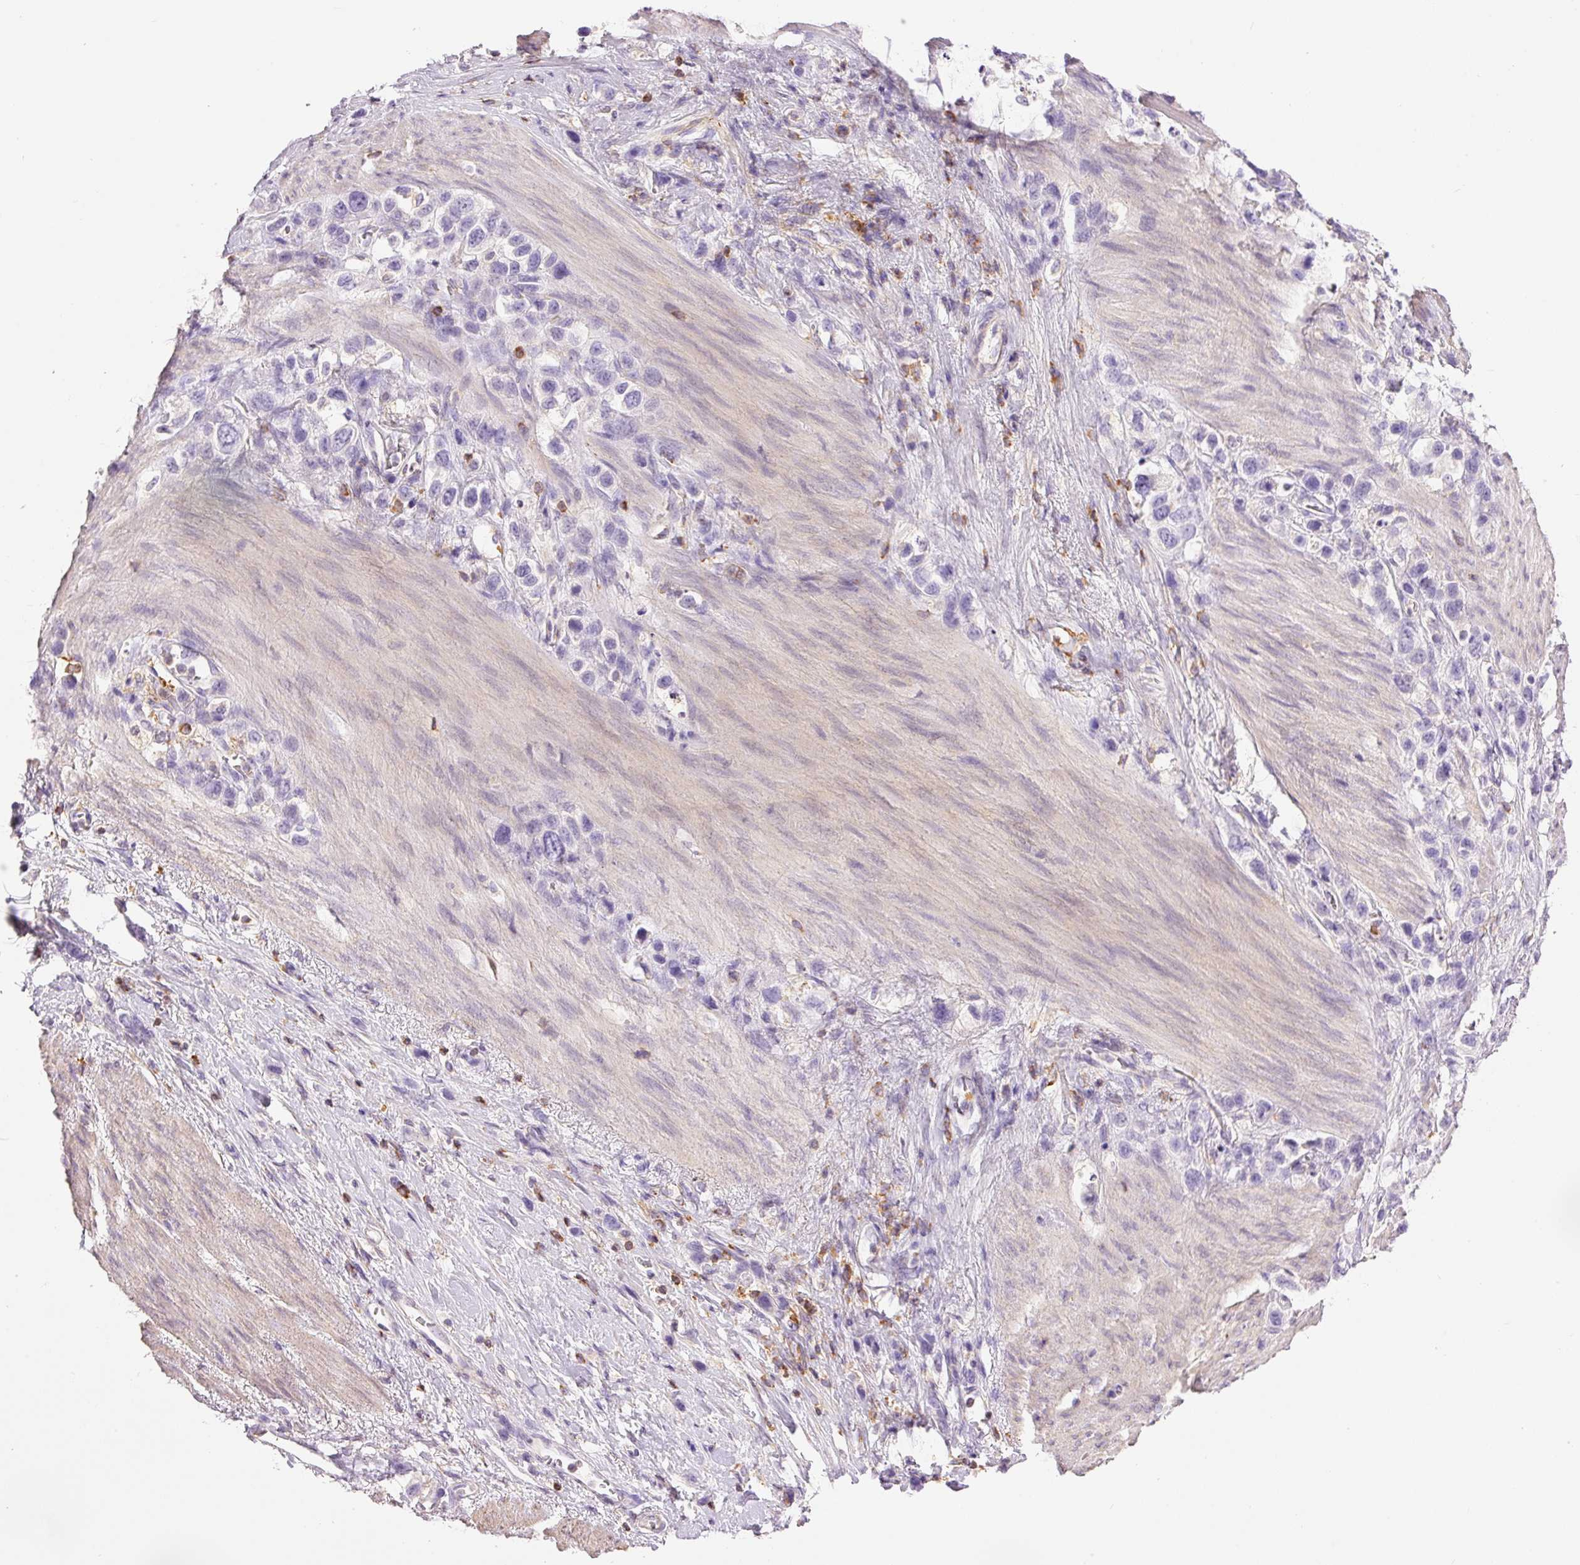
{"staining": {"intensity": "negative", "quantity": "none", "location": "none"}, "tissue": "stomach cancer", "cell_type": "Tumor cells", "image_type": "cancer", "snomed": [{"axis": "morphology", "description": "Adenocarcinoma, NOS"}, {"axis": "topography", "description": "Stomach"}], "caption": "A micrograph of human adenocarcinoma (stomach) is negative for staining in tumor cells.", "gene": "DOK6", "patient": {"sex": "female", "age": 65}}